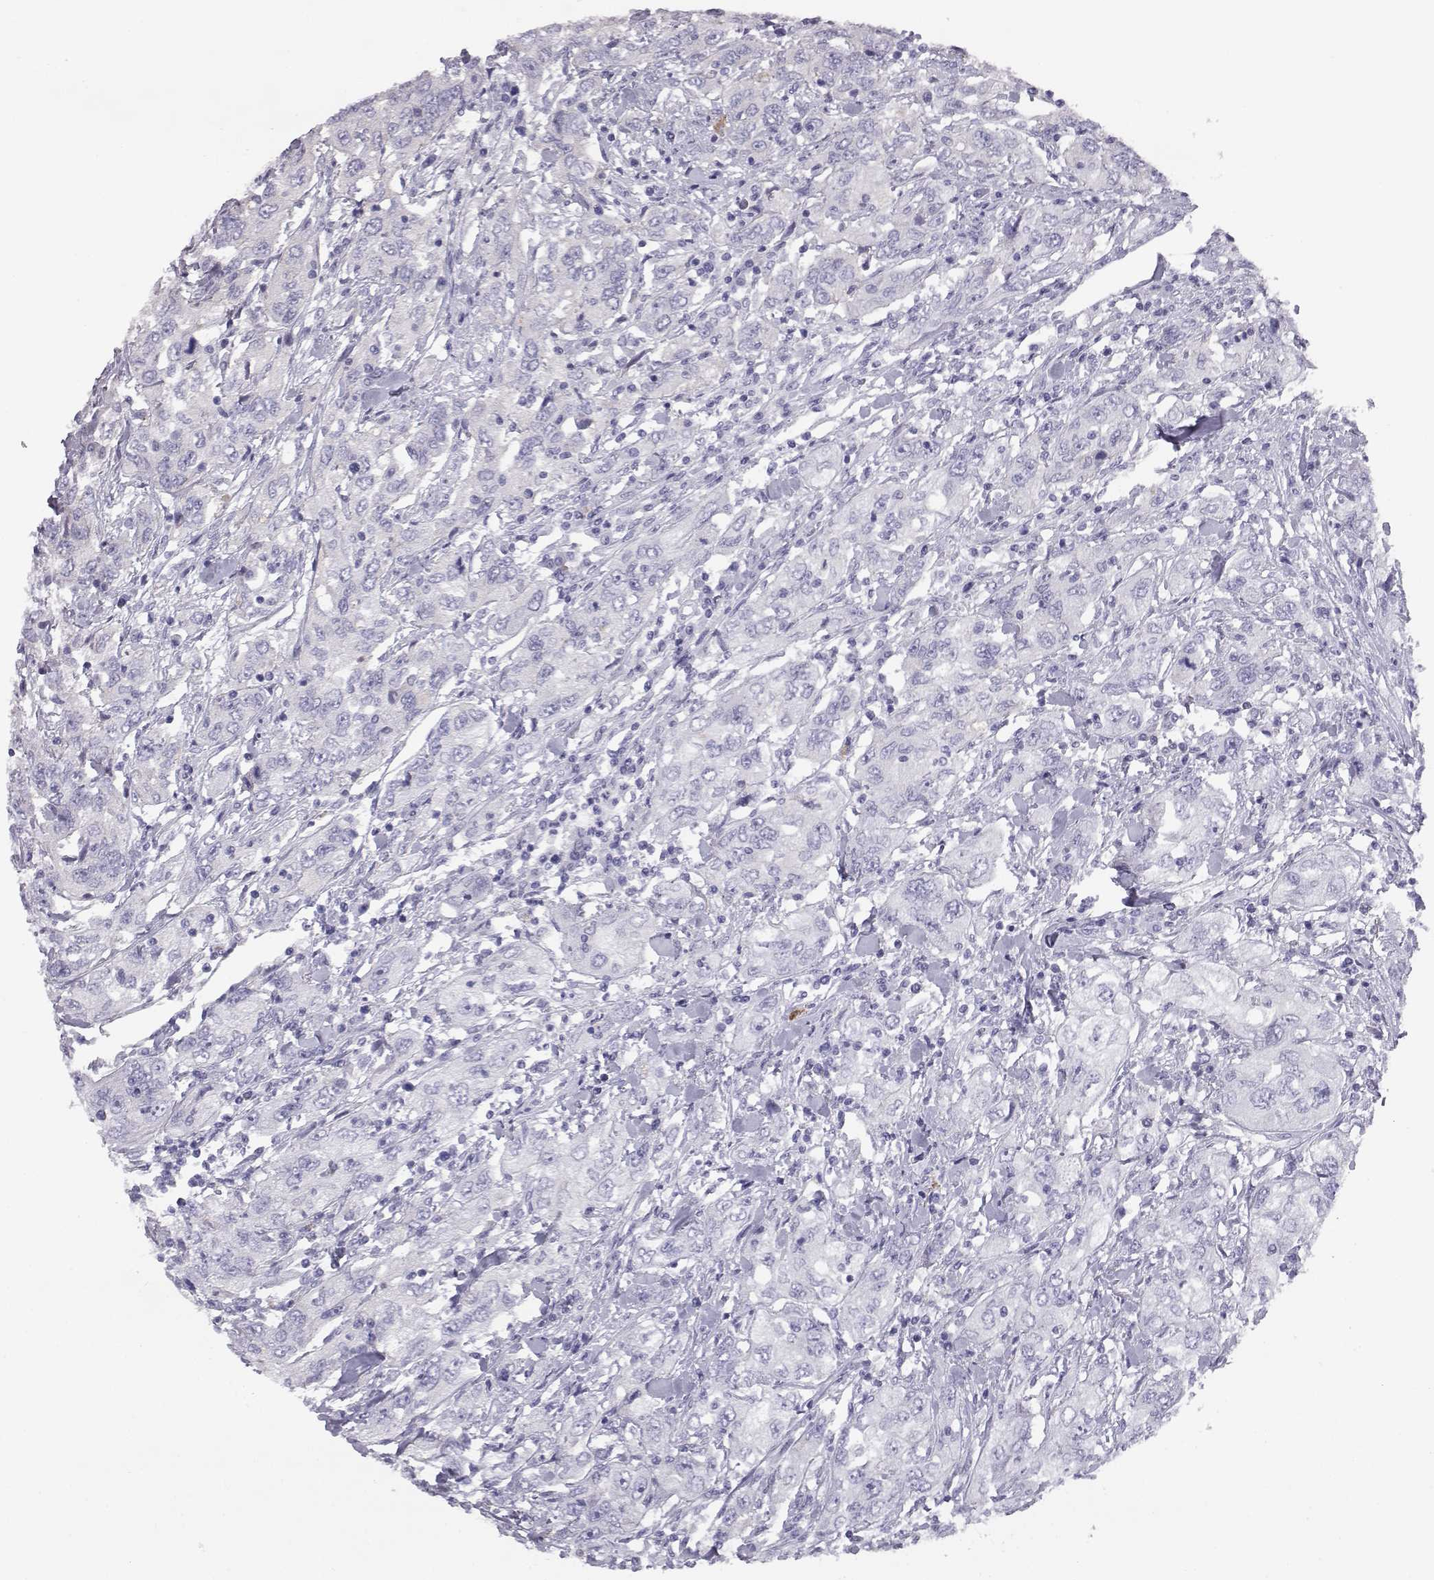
{"staining": {"intensity": "negative", "quantity": "none", "location": "none"}, "tissue": "urothelial cancer", "cell_type": "Tumor cells", "image_type": "cancer", "snomed": [{"axis": "morphology", "description": "Urothelial carcinoma, High grade"}, {"axis": "topography", "description": "Urinary bladder"}], "caption": "High-grade urothelial carcinoma stained for a protein using immunohistochemistry (IHC) displays no positivity tumor cells.", "gene": "ITLN2", "patient": {"sex": "male", "age": 76}}